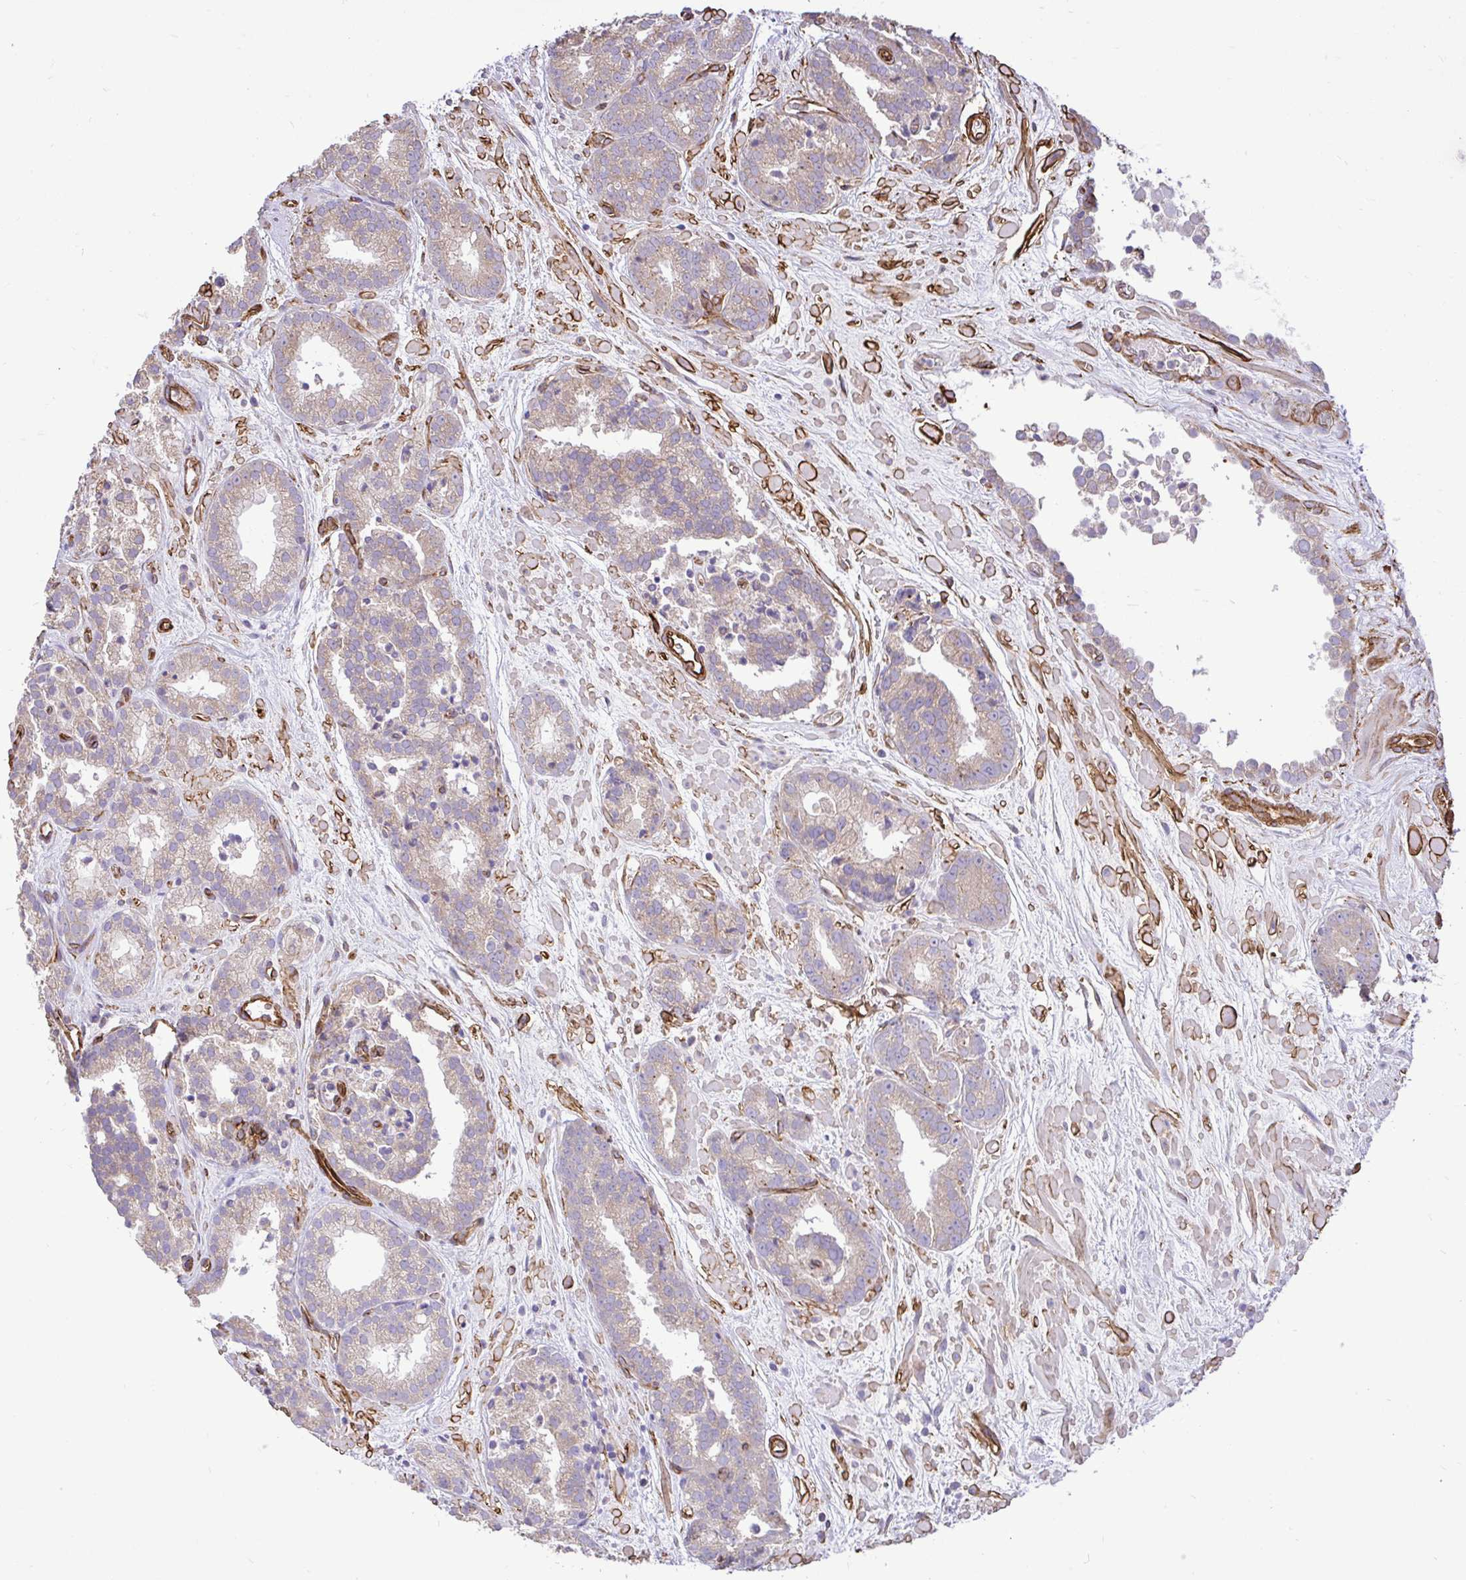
{"staining": {"intensity": "weak", "quantity": "25%-75%", "location": "cytoplasmic/membranous"}, "tissue": "prostate cancer", "cell_type": "Tumor cells", "image_type": "cancer", "snomed": [{"axis": "morphology", "description": "Adenocarcinoma, High grade"}, {"axis": "topography", "description": "Prostate"}], "caption": "Immunohistochemistry (IHC) of human high-grade adenocarcinoma (prostate) reveals low levels of weak cytoplasmic/membranous expression in about 25%-75% of tumor cells. The staining is performed using DAB brown chromogen to label protein expression. The nuclei are counter-stained blue using hematoxylin.", "gene": "PTPRK", "patient": {"sex": "male", "age": 66}}